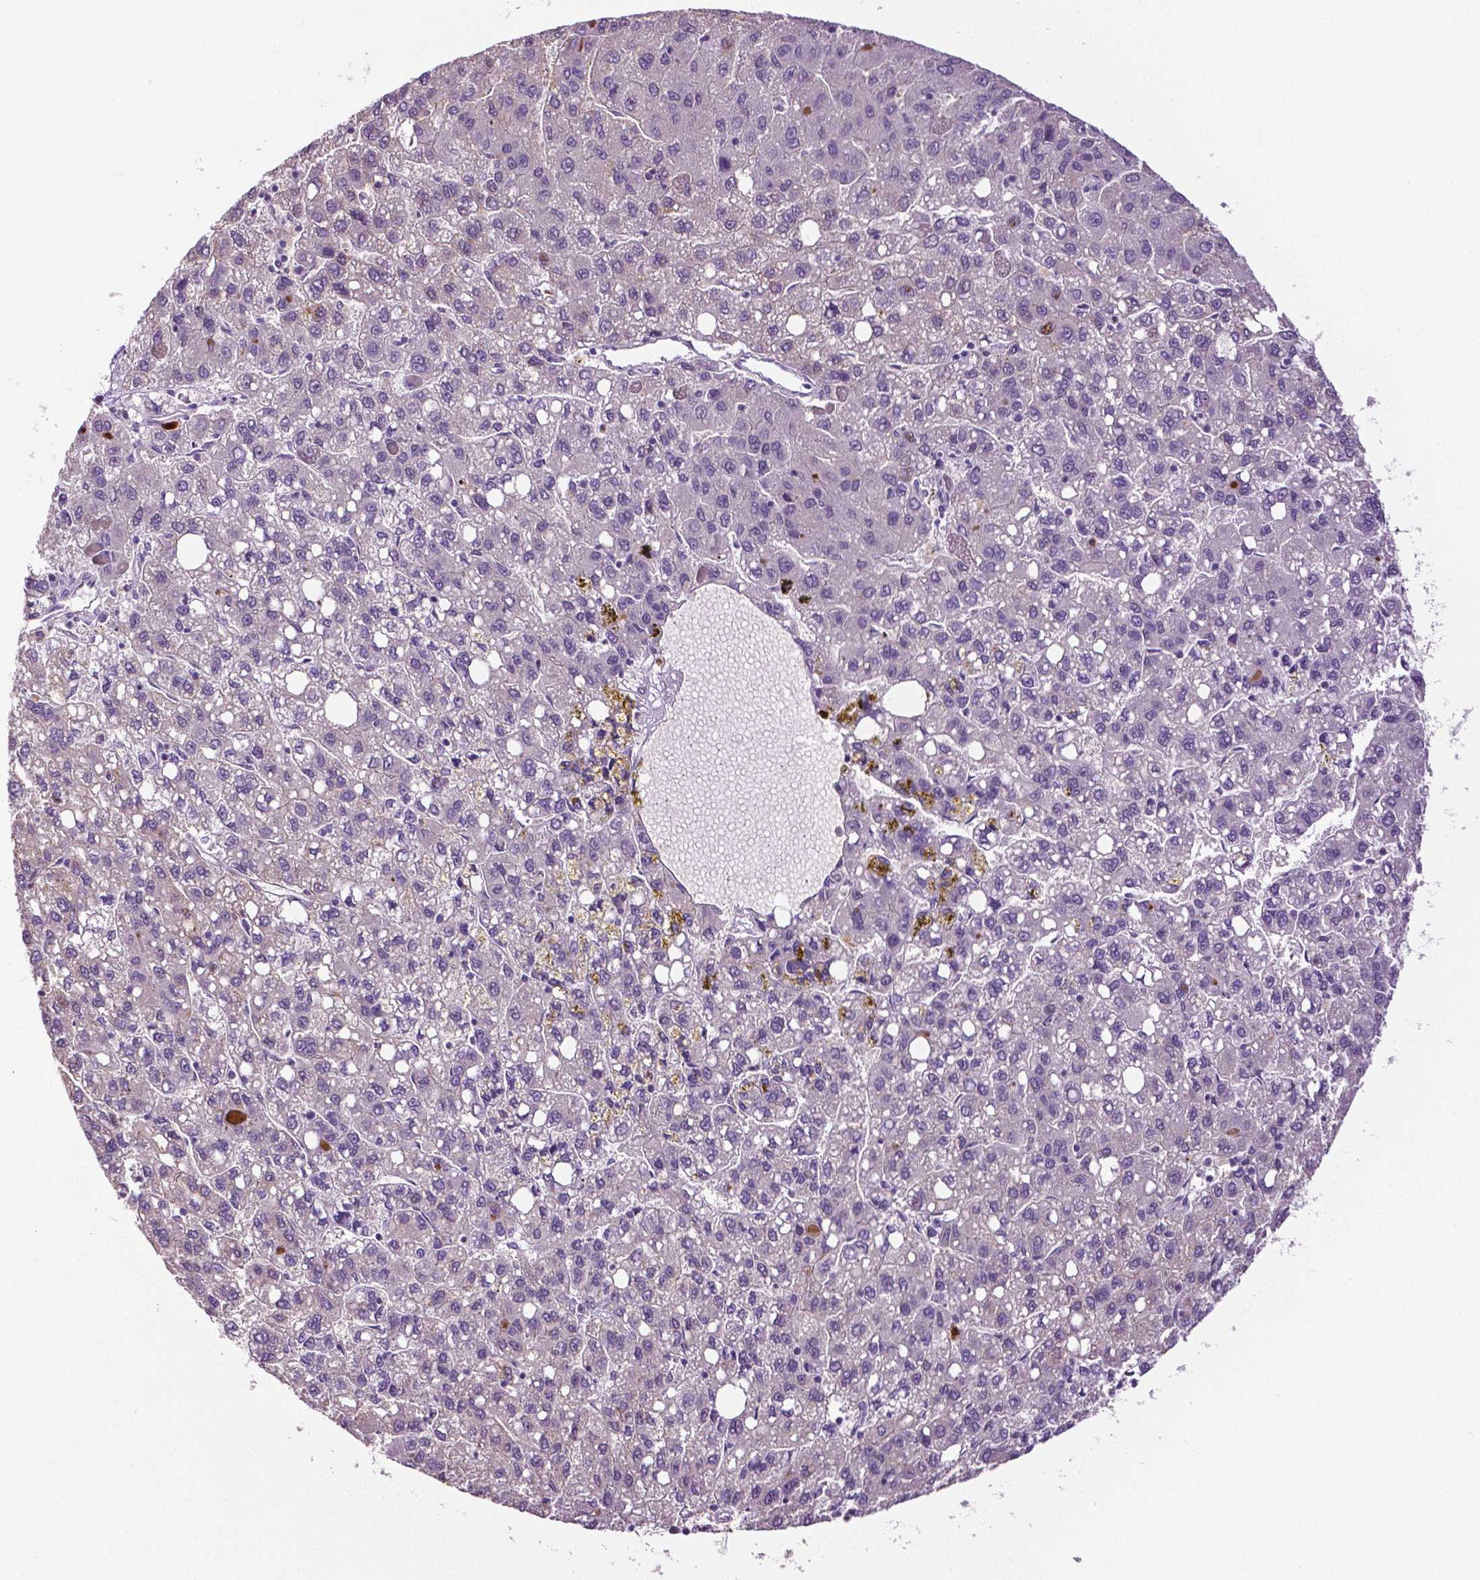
{"staining": {"intensity": "negative", "quantity": "none", "location": "none"}, "tissue": "liver cancer", "cell_type": "Tumor cells", "image_type": "cancer", "snomed": [{"axis": "morphology", "description": "Carcinoma, Hepatocellular, NOS"}, {"axis": "topography", "description": "Liver"}], "caption": "This photomicrograph is of hepatocellular carcinoma (liver) stained with IHC to label a protein in brown with the nuclei are counter-stained blue. There is no staining in tumor cells.", "gene": "PTPN5", "patient": {"sex": "female", "age": 82}}